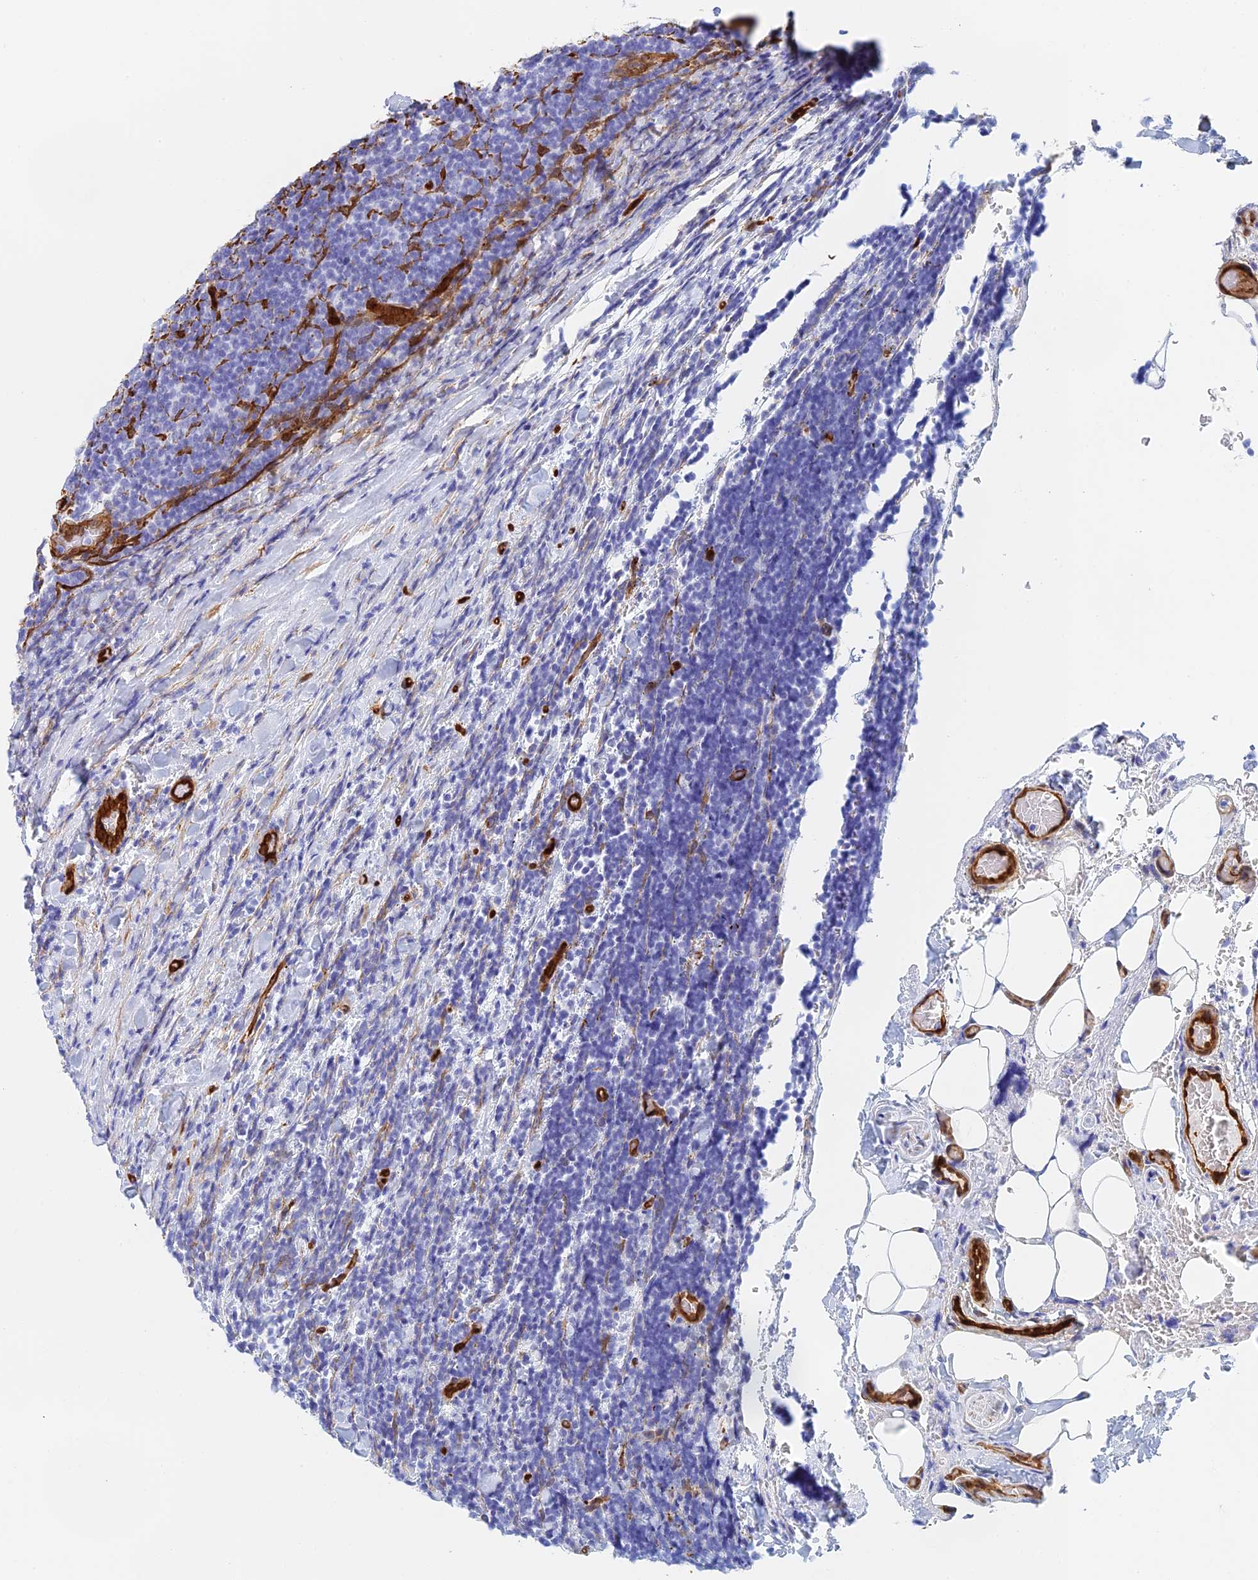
{"staining": {"intensity": "negative", "quantity": "none", "location": "none"}, "tissue": "lymphoma", "cell_type": "Tumor cells", "image_type": "cancer", "snomed": [{"axis": "morphology", "description": "Malignant lymphoma, non-Hodgkin's type, Low grade"}, {"axis": "topography", "description": "Lymph node"}], "caption": "Lymphoma stained for a protein using immunohistochemistry (IHC) shows no expression tumor cells.", "gene": "CRIP2", "patient": {"sex": "male", "age": 66}}